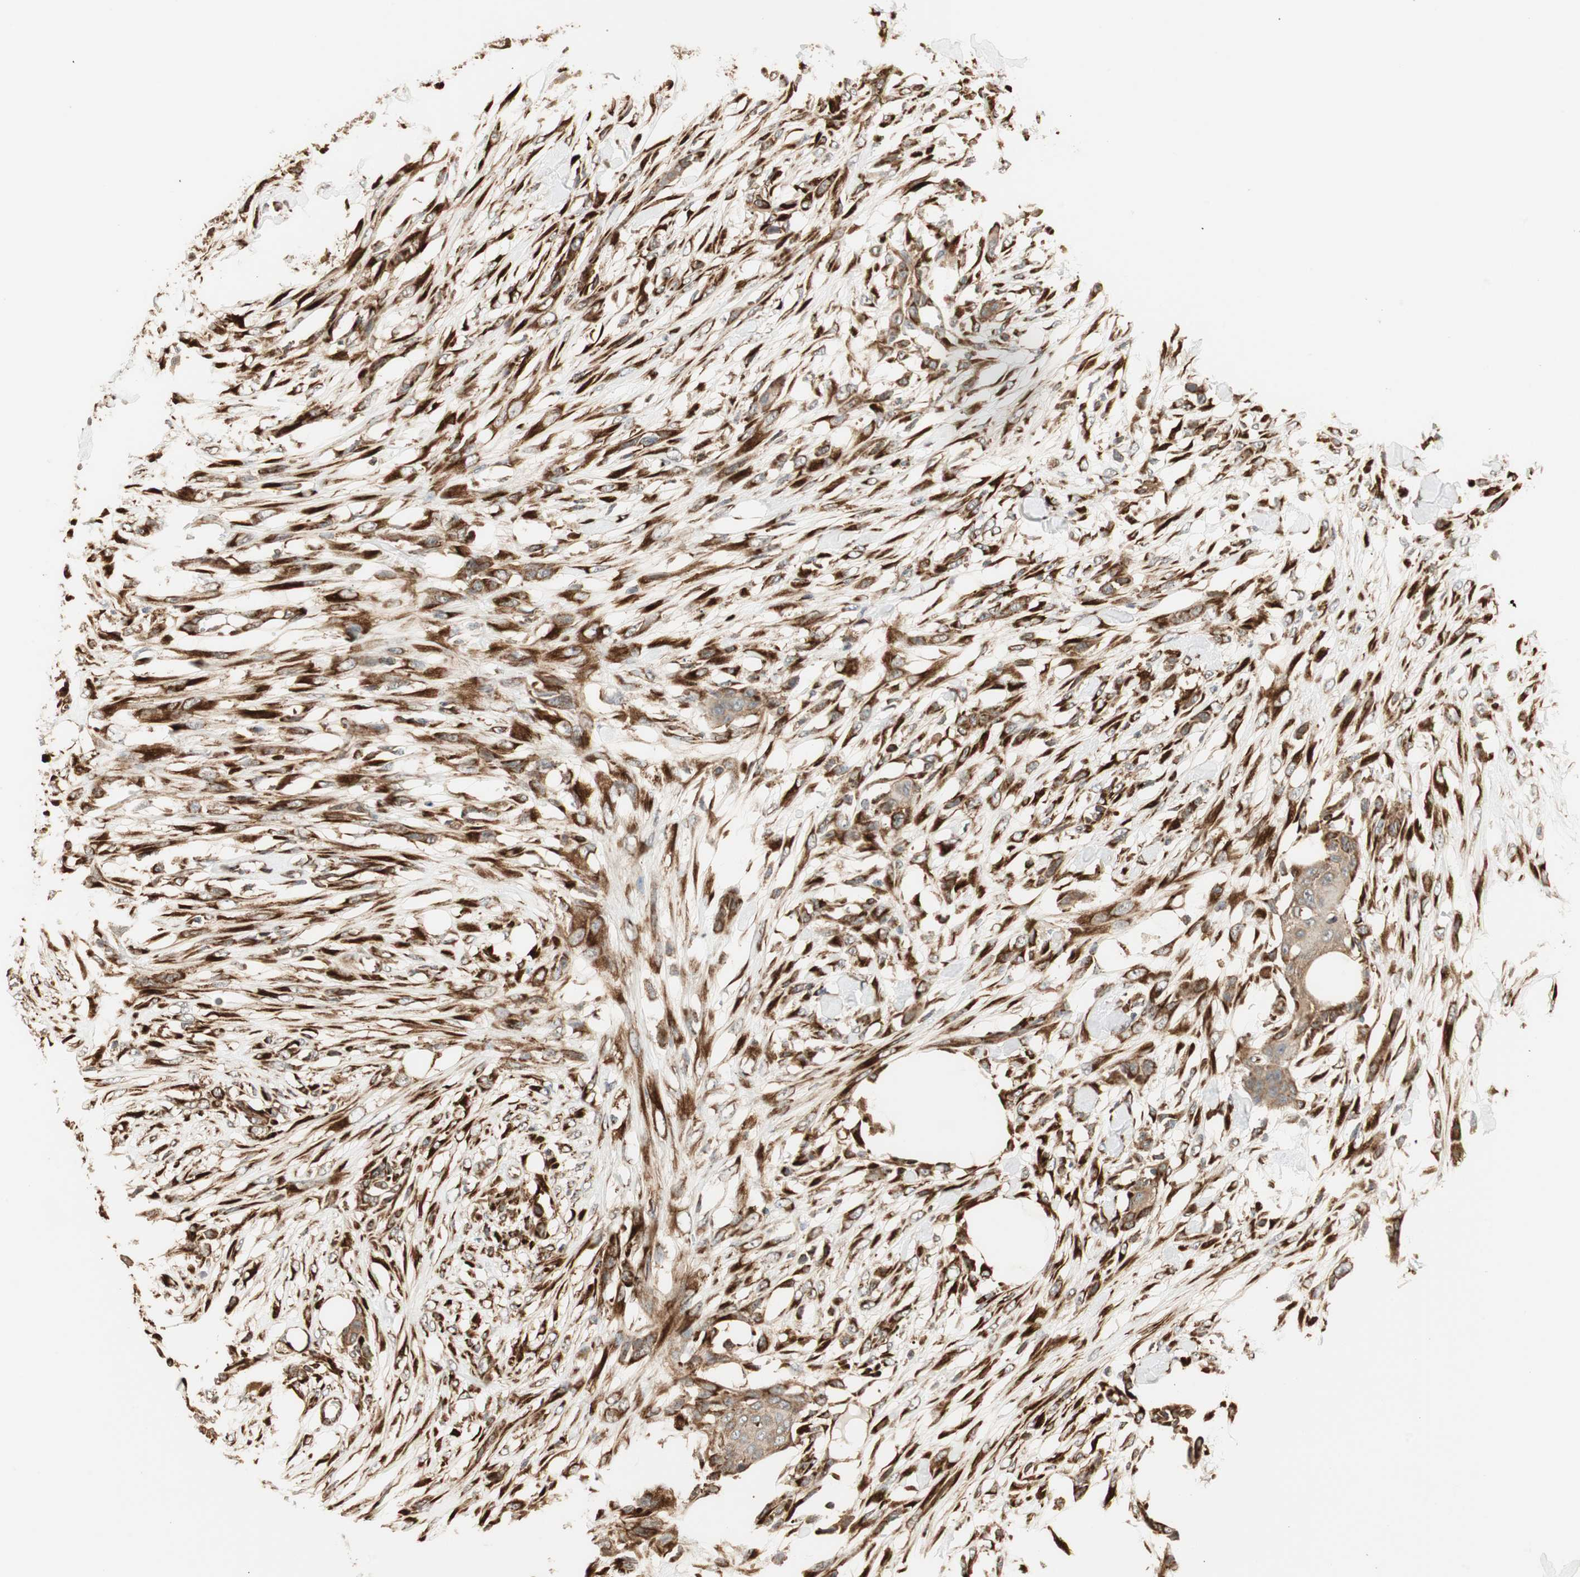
{"staining": {"intensity": "moderate", "quantity": ">75%", "location": "cytoplasmic/membranous"}, "tissue": "skin cancer", "cell_type": "Tumor cells", "image_type": "cancer", "snomed": [{"axis": "morphology", "description": "Squamous cell carcinoma, NOS"}, {"axis": "topography", "description": "Skin"}], "caption": "Immunohistochemistry micrograph of neoplastic tissue: squamous cell carcinoma (skin) stained using immunohistochemistry (IHC) exhibits medium levels of moderate protein expression localized specifically in the cytoplasmic/membranous of tumor cells, appearing as a cytoplasmic/membranous brown color.", "gene": "P4HA1", "patient": {"sex": "female", "age": 59}}